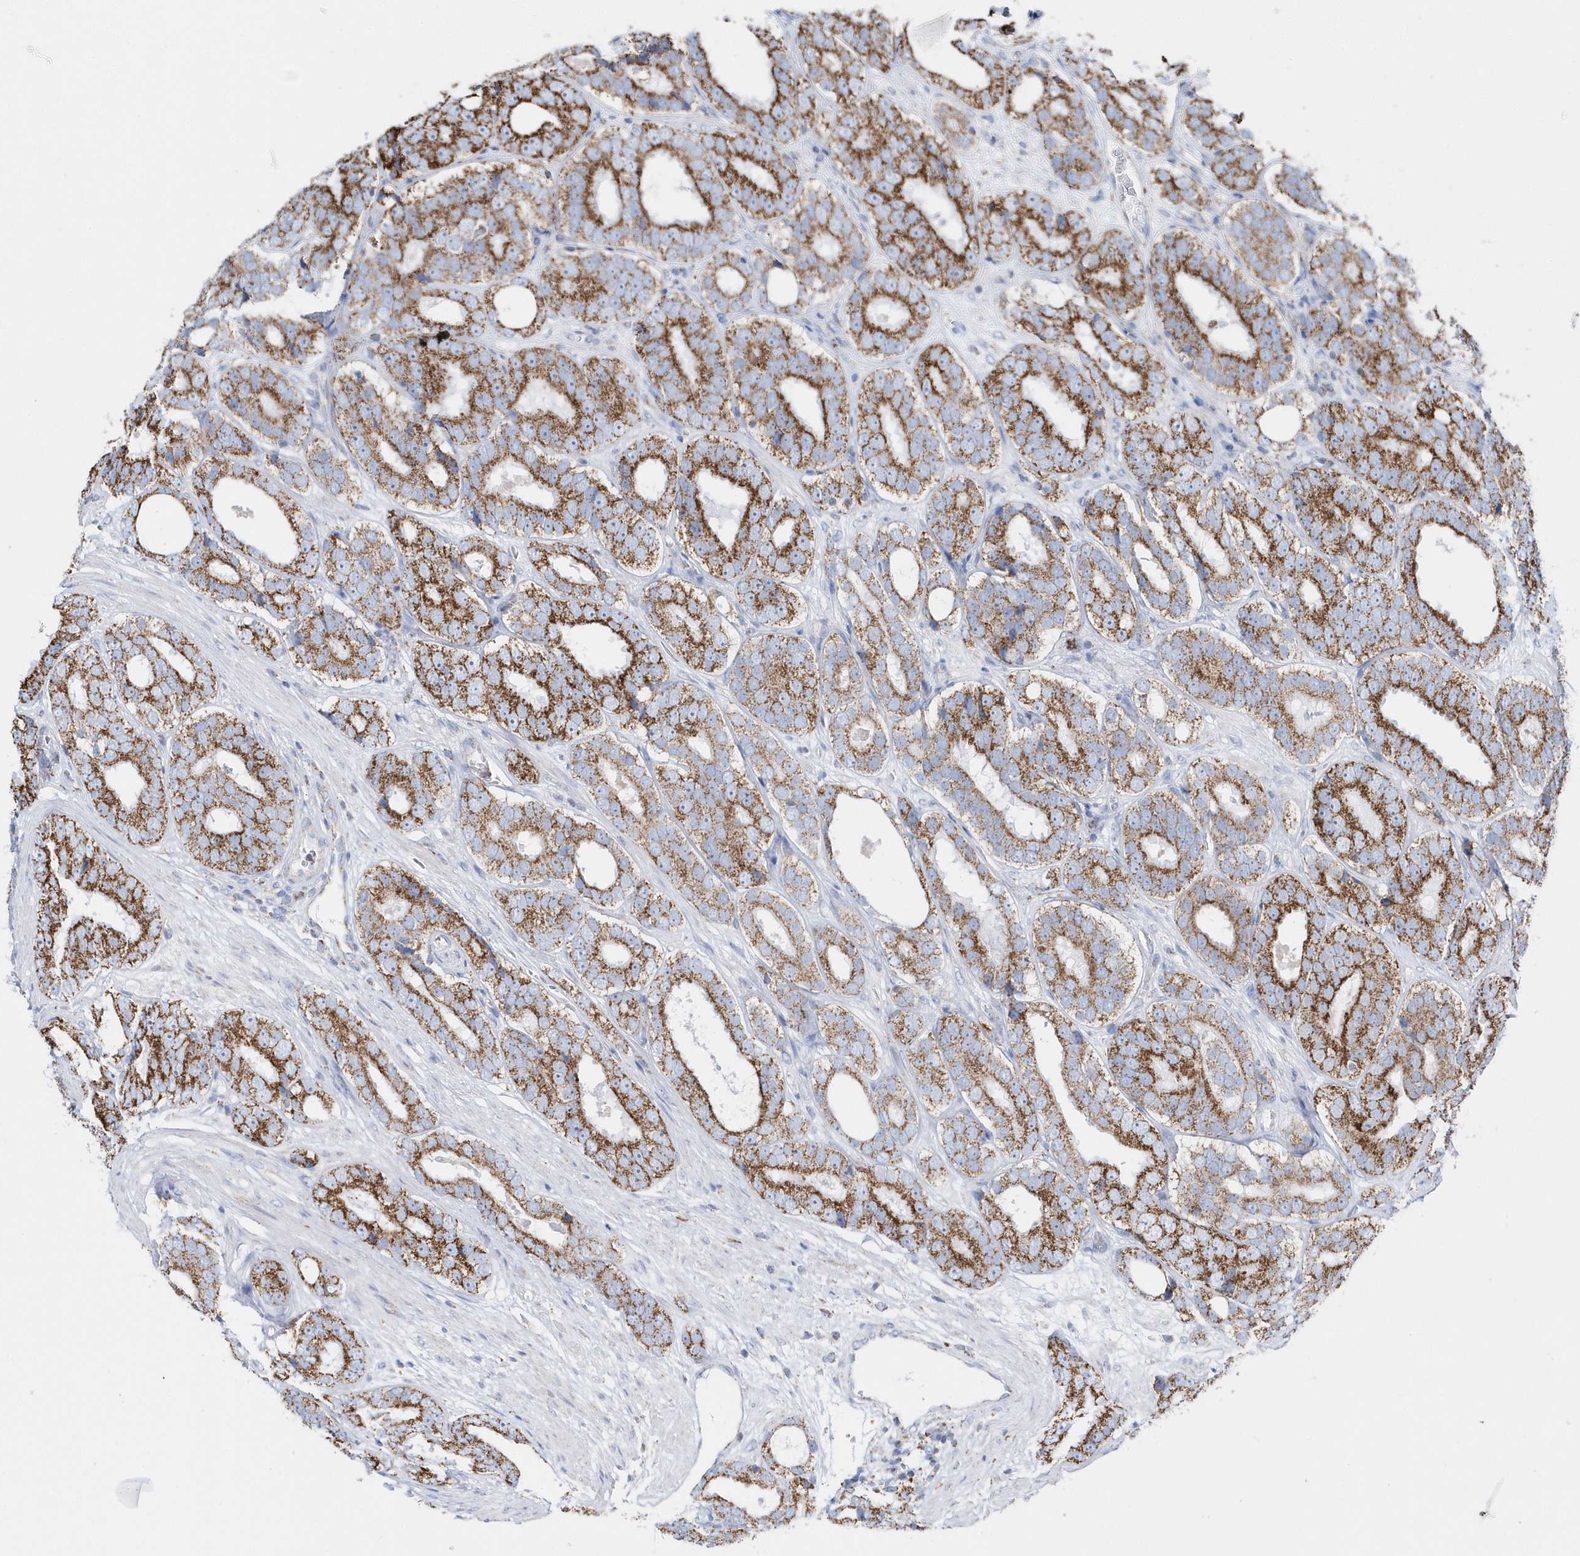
{"staining": {"intensity": "moderate", "quantity": ">75%", "location": "cytoplasmic/membranous"}, "tissue": "prostate cancer", "cell_type": "Tumor cells", "image_type": "cancer", "snomed": [{"axis": "morphology", "description": "Adenocarcinoma, High grade"}, {"axis": "topography", "description": "Prostate"}], "caption": "Approximately >75% of tumor cells in high-grade adenocarcinoma (prostate) show moderate cytoplasmic/membranous protein positivity as visualized by brown immunohistochemical staining.", "gene": "TMCO6", "patient": {"sex": "male", "age": 56}}